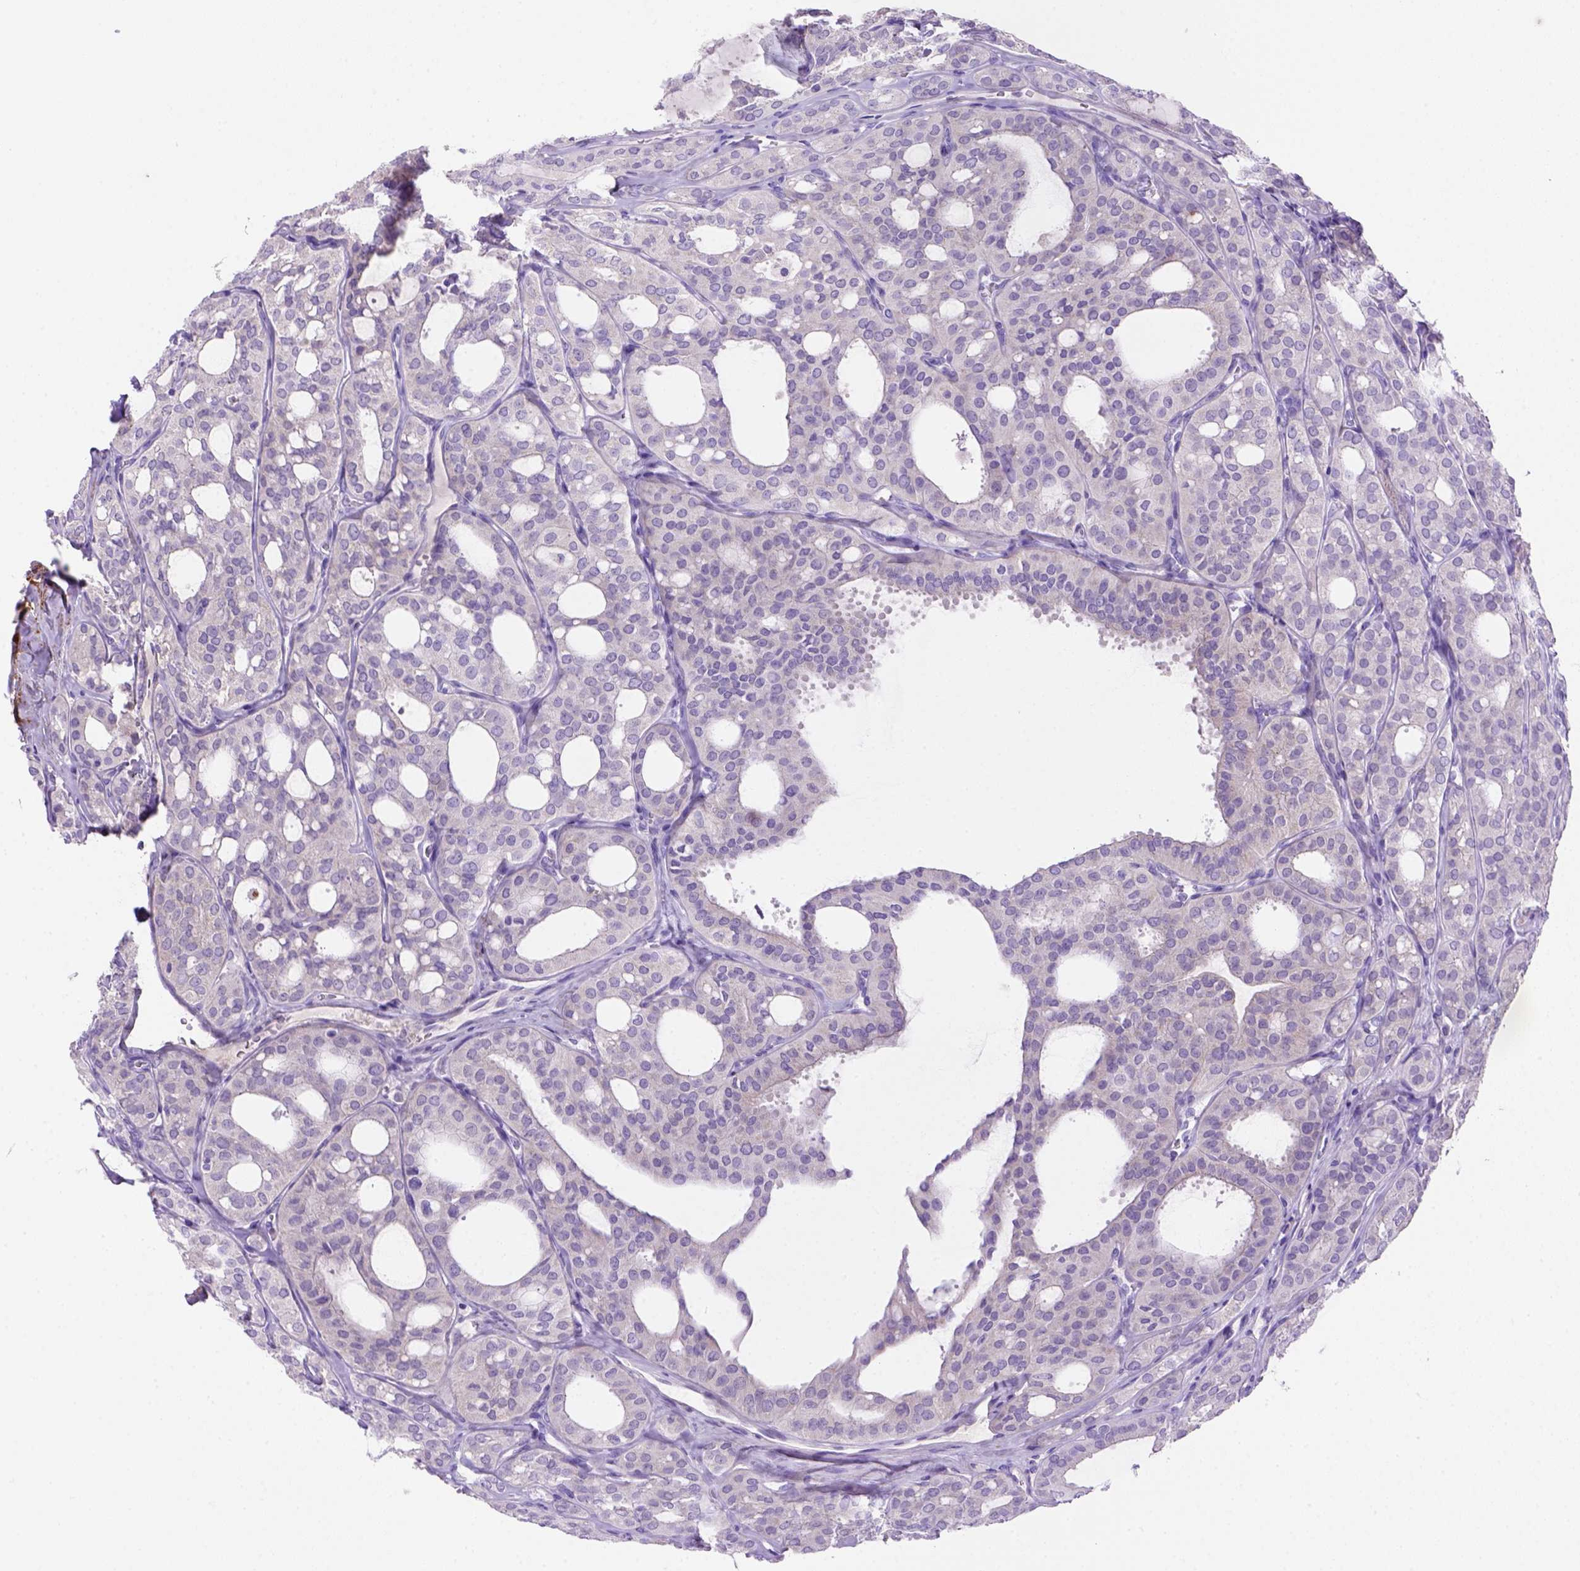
{"staining": {"intensity": "negative", "quantity": "none", "location": "none"}, "tissue": "thyroid cancer", "cell_type": "Tumor cells", "image_type": "cancer", "snomed": [{"axis": "morphology", "description": "Follicular adenoma carcinoma, NOS"}, {"axis": "topography", "description": "Thyroid gland"}], "caption": "This is an IHC micrograph of thyroid cancer. There is no positivity in tumor cells.", "gene": "SIRPD", "patient": {"sex": "male", "age": 75}}